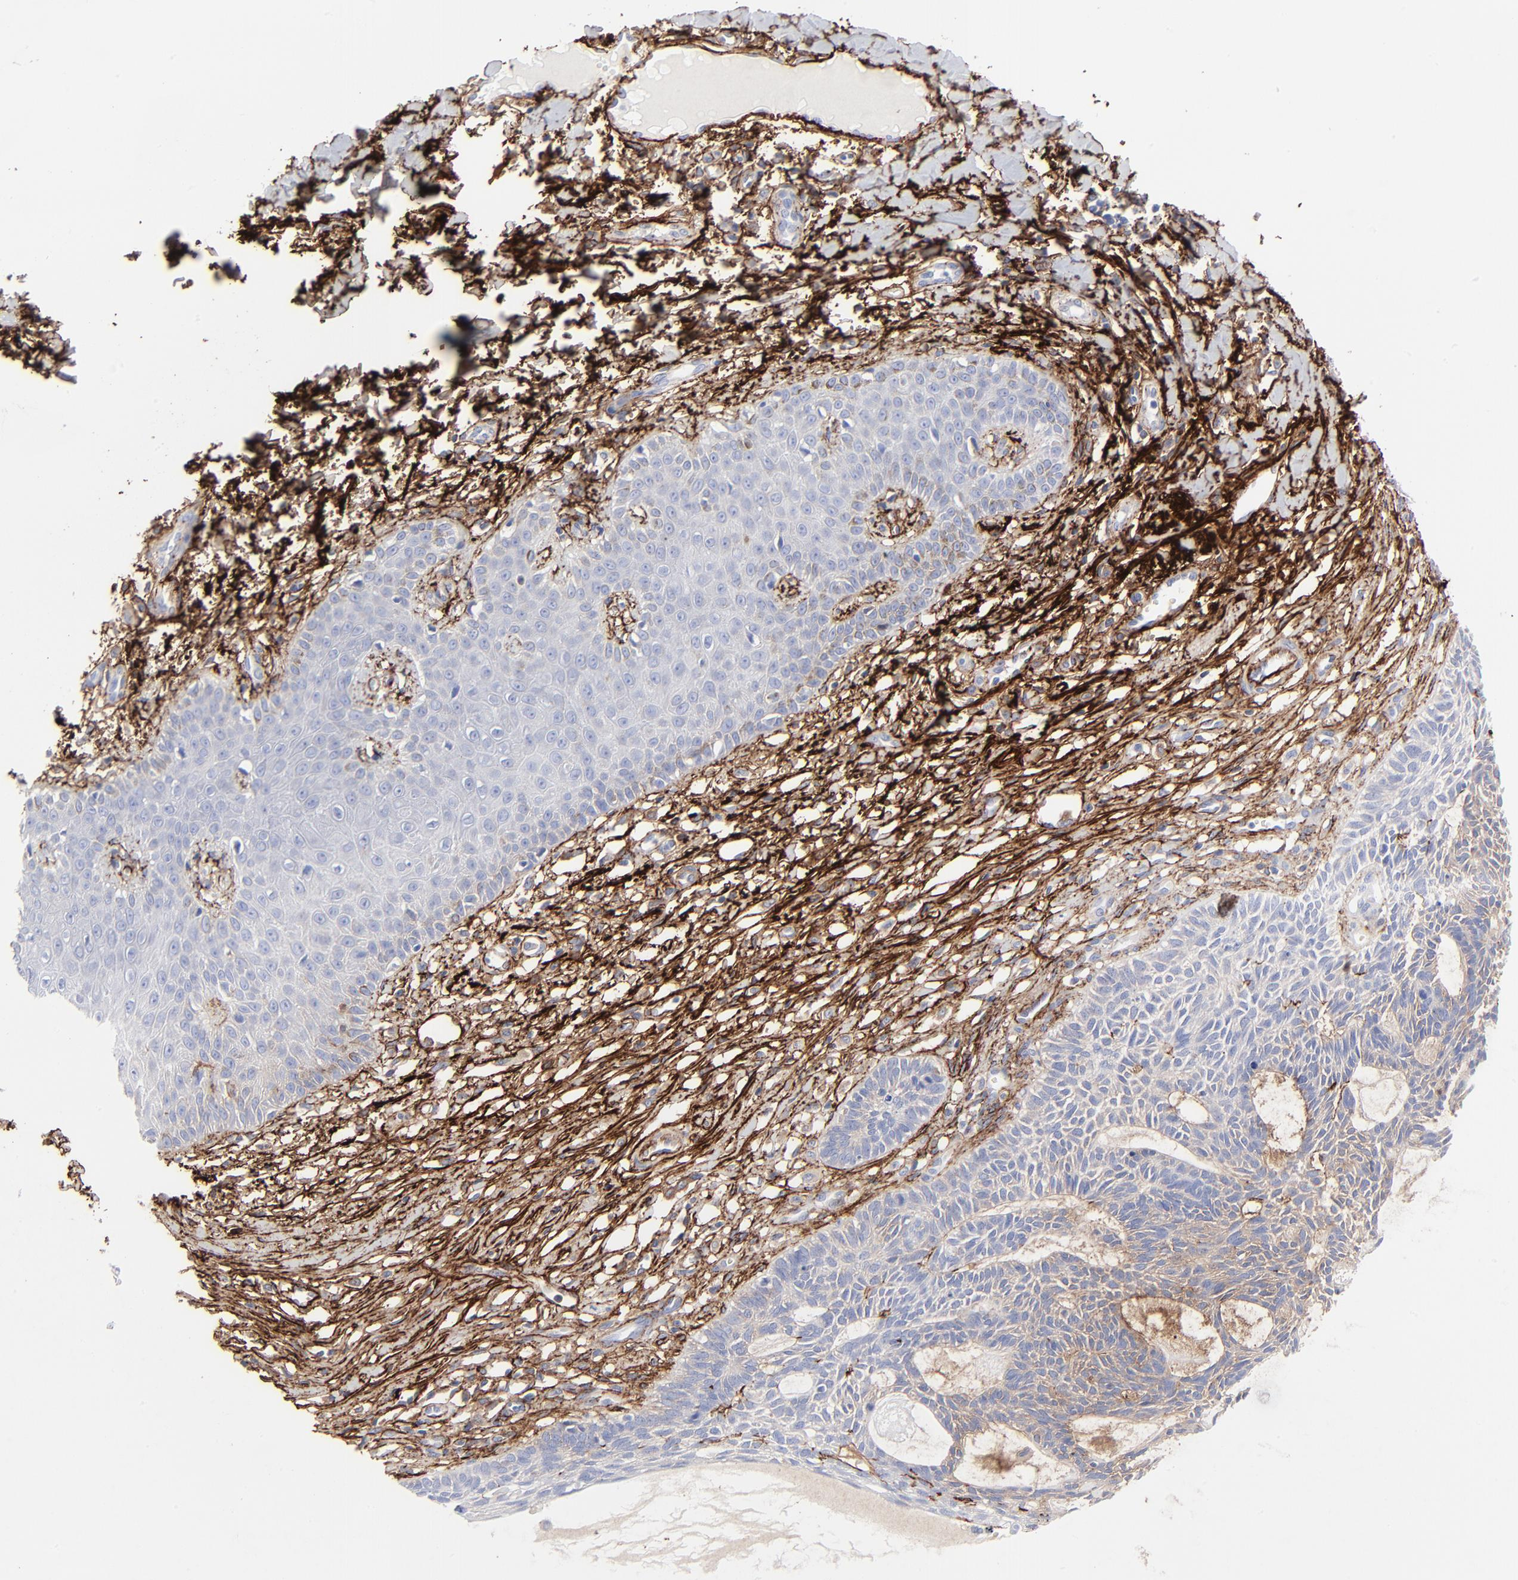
{"staining": {"intensity": "weak", "quantity": "<25%", "location": "cytoplasmic/membranous"}, "tissue": "skin cancer", "cell_type": "Tumor cells", "image_type": "cancer", "snomed": [{"axis": "morphology", "description": "Basal cell carcinoma"}, {"axis": "topography", "description": "Skin"}], "caption": "Protein analysis of skin cancer (basal cell carcinoma) shows no significant staining in tumor cells.", "gene": "FBLN2", "patient": {"sex": "male", "age": 67}}